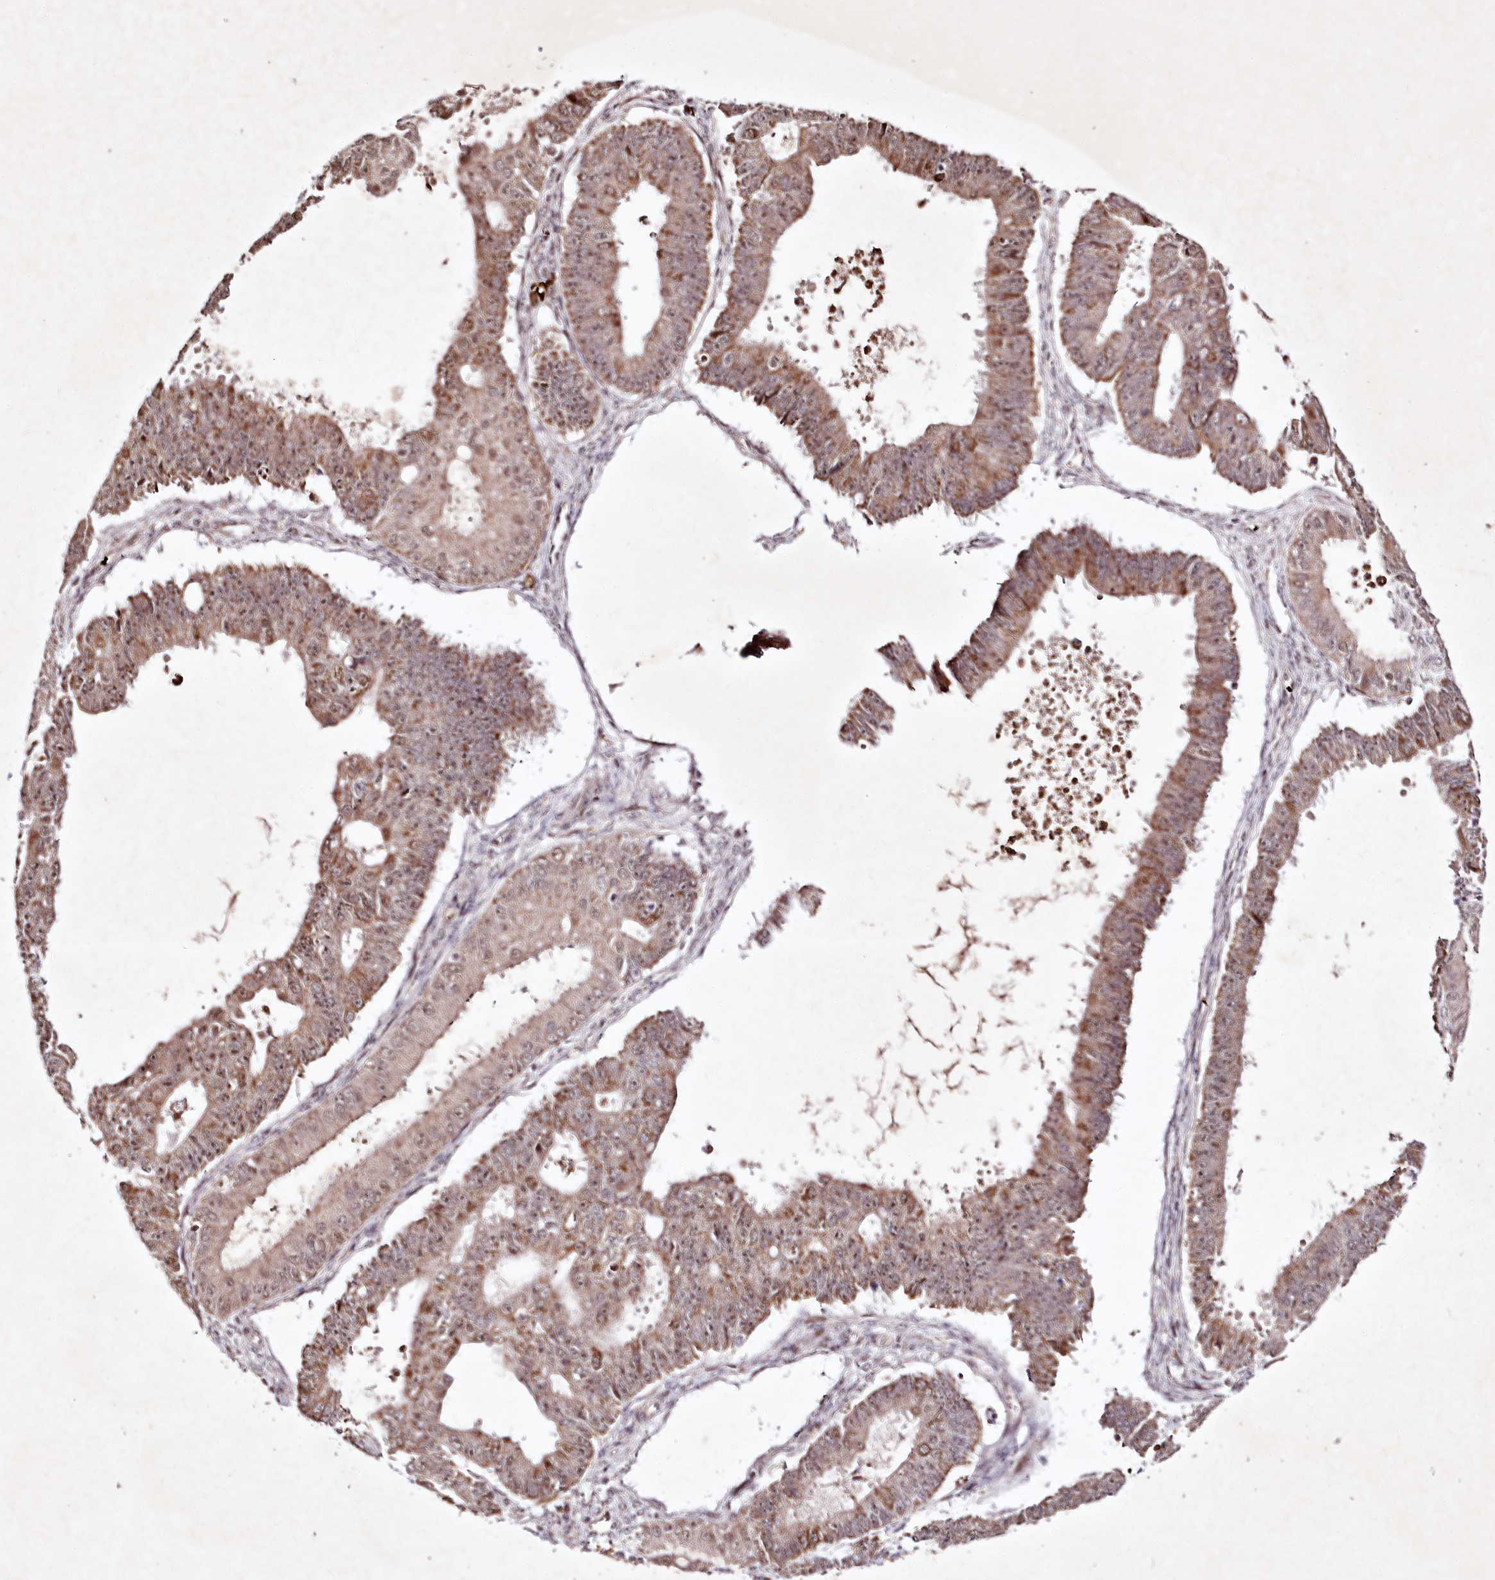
{"staining": {"intensity": "moderate", "quantity": ">75%", "location": "cytoplasmic/membranous,nuclear"}, "tissue": "ovarian cancer", "cell_type": "Tumor cells", "image_type": "cancer", "snomed": [{"axis": "morphology", "description": "Carcinoma, endometroid"}, {"axis": "topography", "description": "Appendix"}, {"axis": "topography", "description": "Ovary"}], "caption": "IHC photomicrograph of neoplastic tissue: human ovarian endometroid carcinoma stained using immunohistochemistry (IHC) shows medium levels of moderate protein expression localized specifically in the cytoplasmic/membranous and nuclear of tumor cells, appearing as a cytoplasmic/membranous and nuclear brown color.", "gene": "DMP1", "patient": {"sex": "female", "age": 42}}